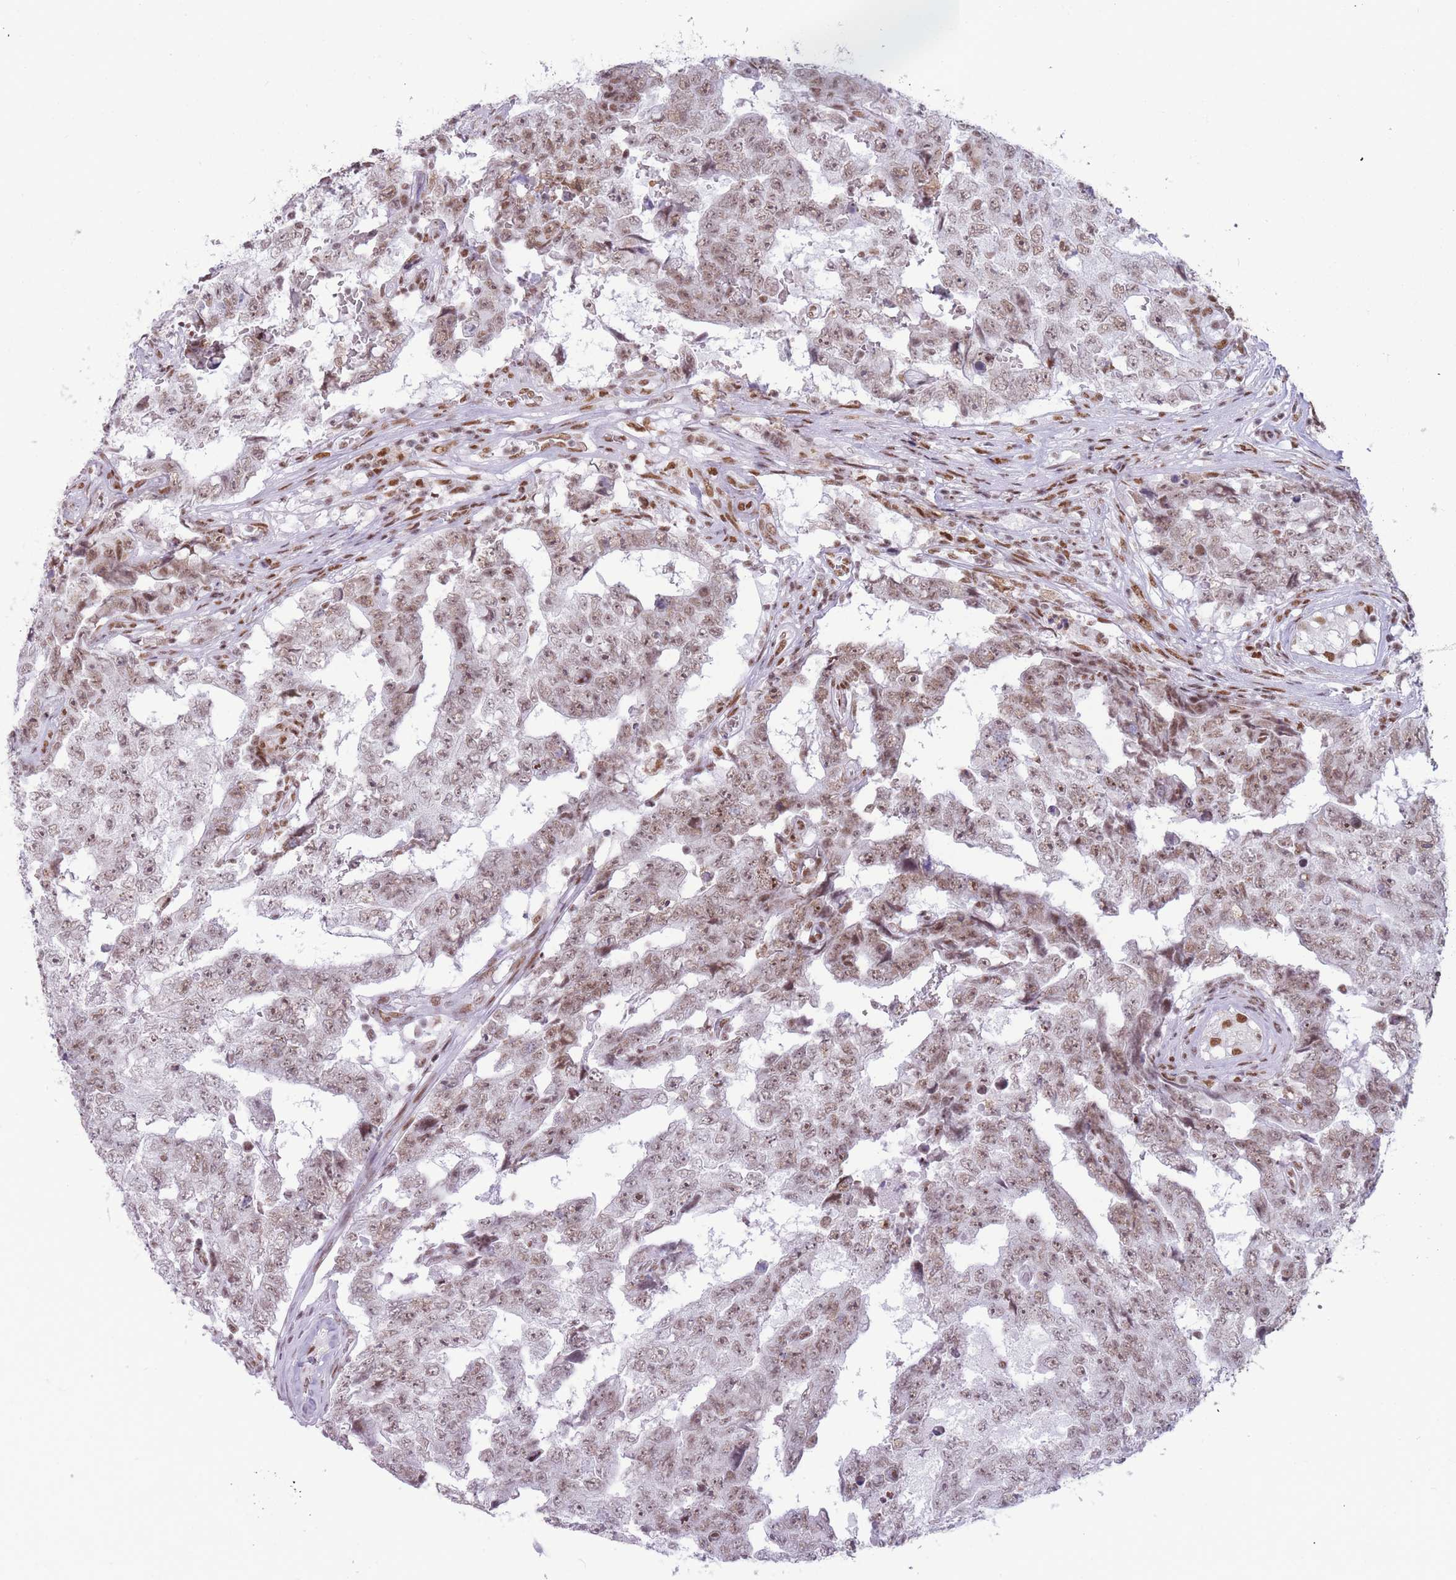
{"staining": {"intensity": "moderate", "quantity": "25%-75%", "location": "nuclear"}, "tissue": "testis cancer", "cell_type": "Tumor cells", "image_type": "cancer", "snomed": [{"axis": "morphology", "description": "Carcinoma, Embryonal, NOS"}, {"axis": "topography", "description": "Testis"}], "caption": "Embryonal carcinoma (testis) stained with DAB (3,3'-diaminobenzidine) immunohistochemistry (IHC) displays medium levels of moderate nuclear positivity in about 25%-75% of tumor cells. Ihc stains the protein in brown and the nuclei are stained blue.", "gene": "HNRNPUL1", "patient": {"sex": "male", "age": 25}}